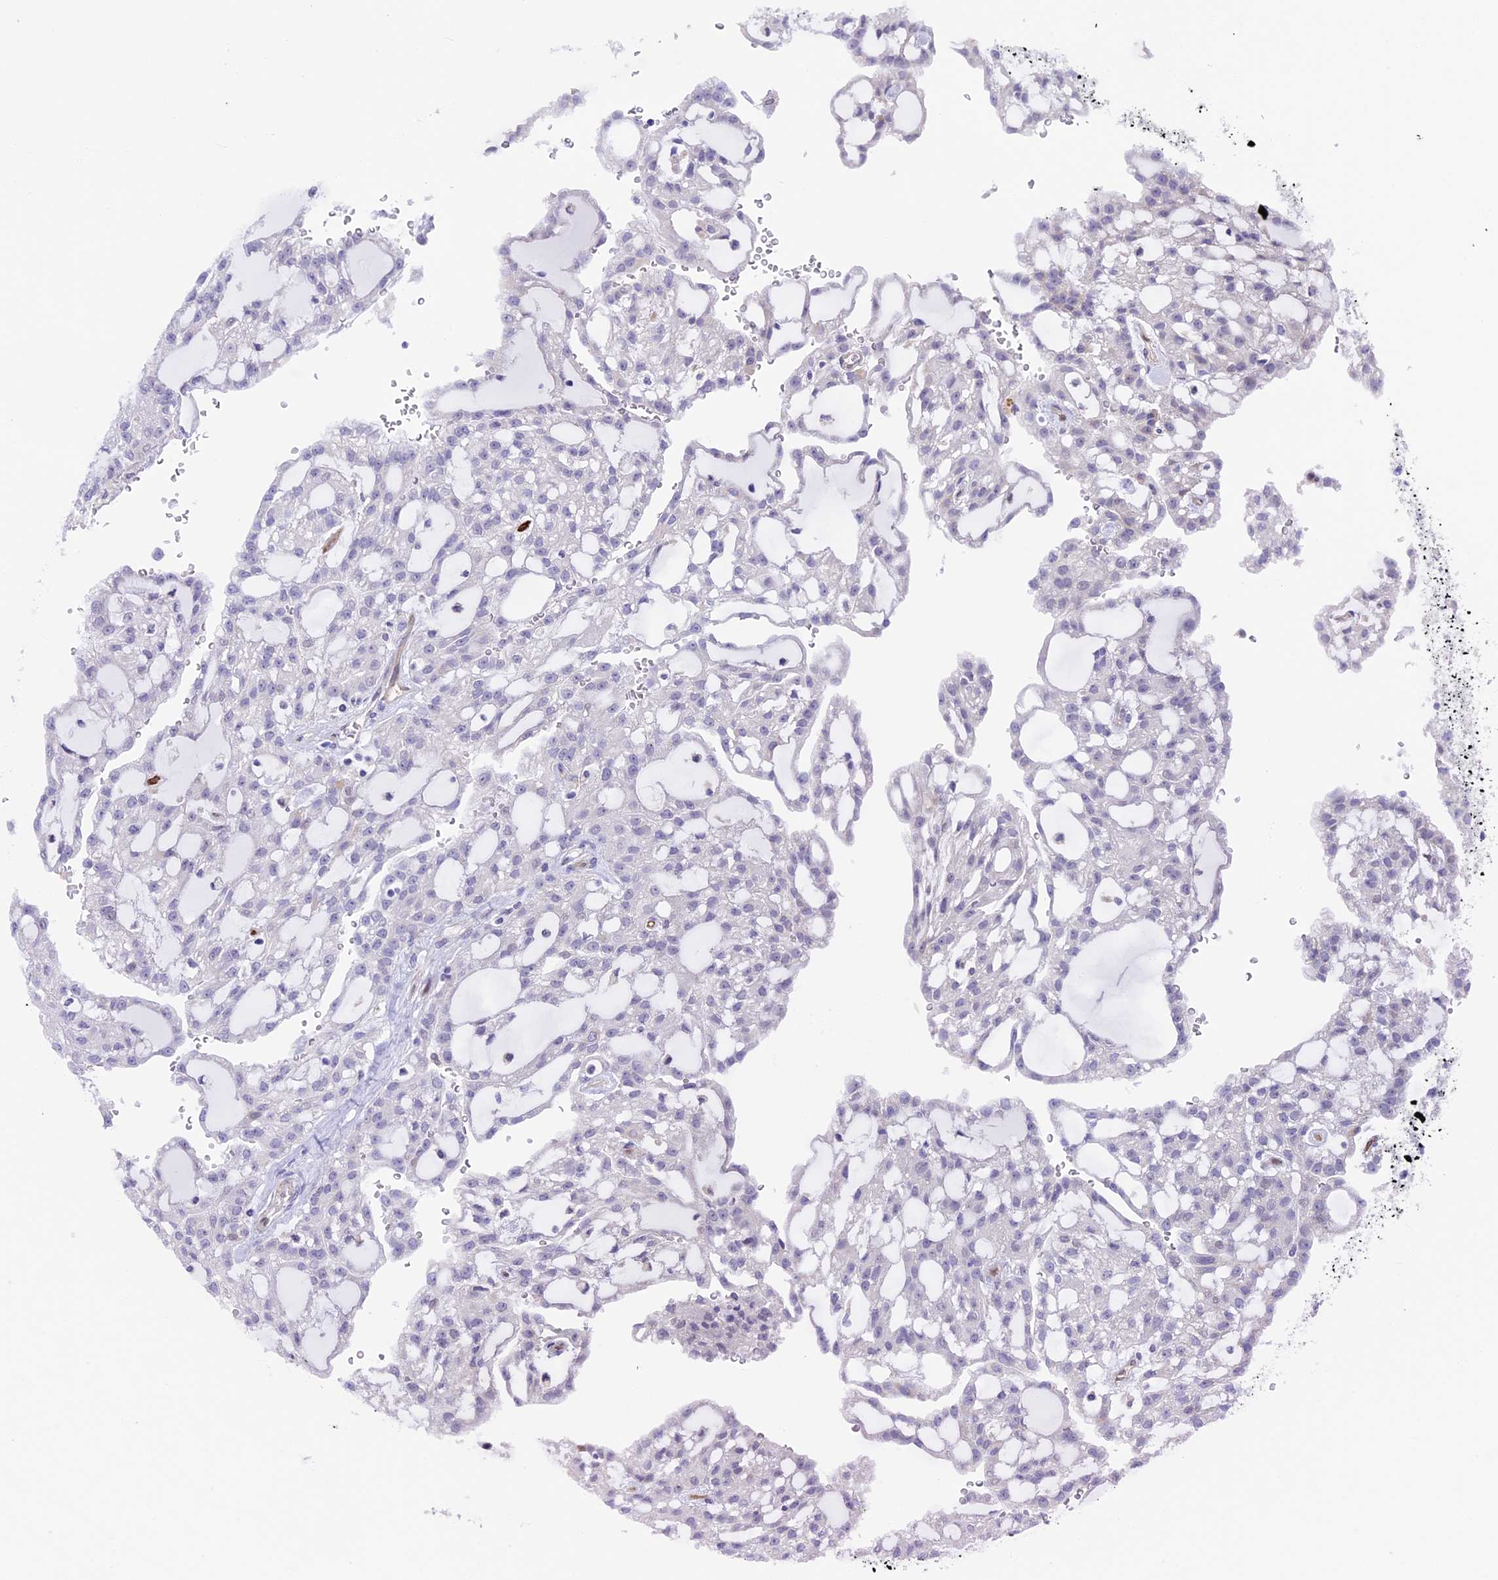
{"staining": {"intensity": "negative", "quantity": "none", "location": "none"}, "tissue": "renal cancer", "cell_type": "Tumor cells", "image_type": "cancer", "snomed": [{"axis": "morphology", "description": "Adenocarcinoma, NOS"}, {"axis": "topography", "description": "Kidney"}], "caption": "Tumor cells show no significant protein expression in renal adenocarcinoma. Brightfield microscopy of immunohistochemistry (IHC) stained with DAB (3,3'-diaminobenzidine) (brown) and hematoxylin (blue), captured at high magnification.", "gene": "IGSF6", "patient": {"sex": "male", "age": 63}}